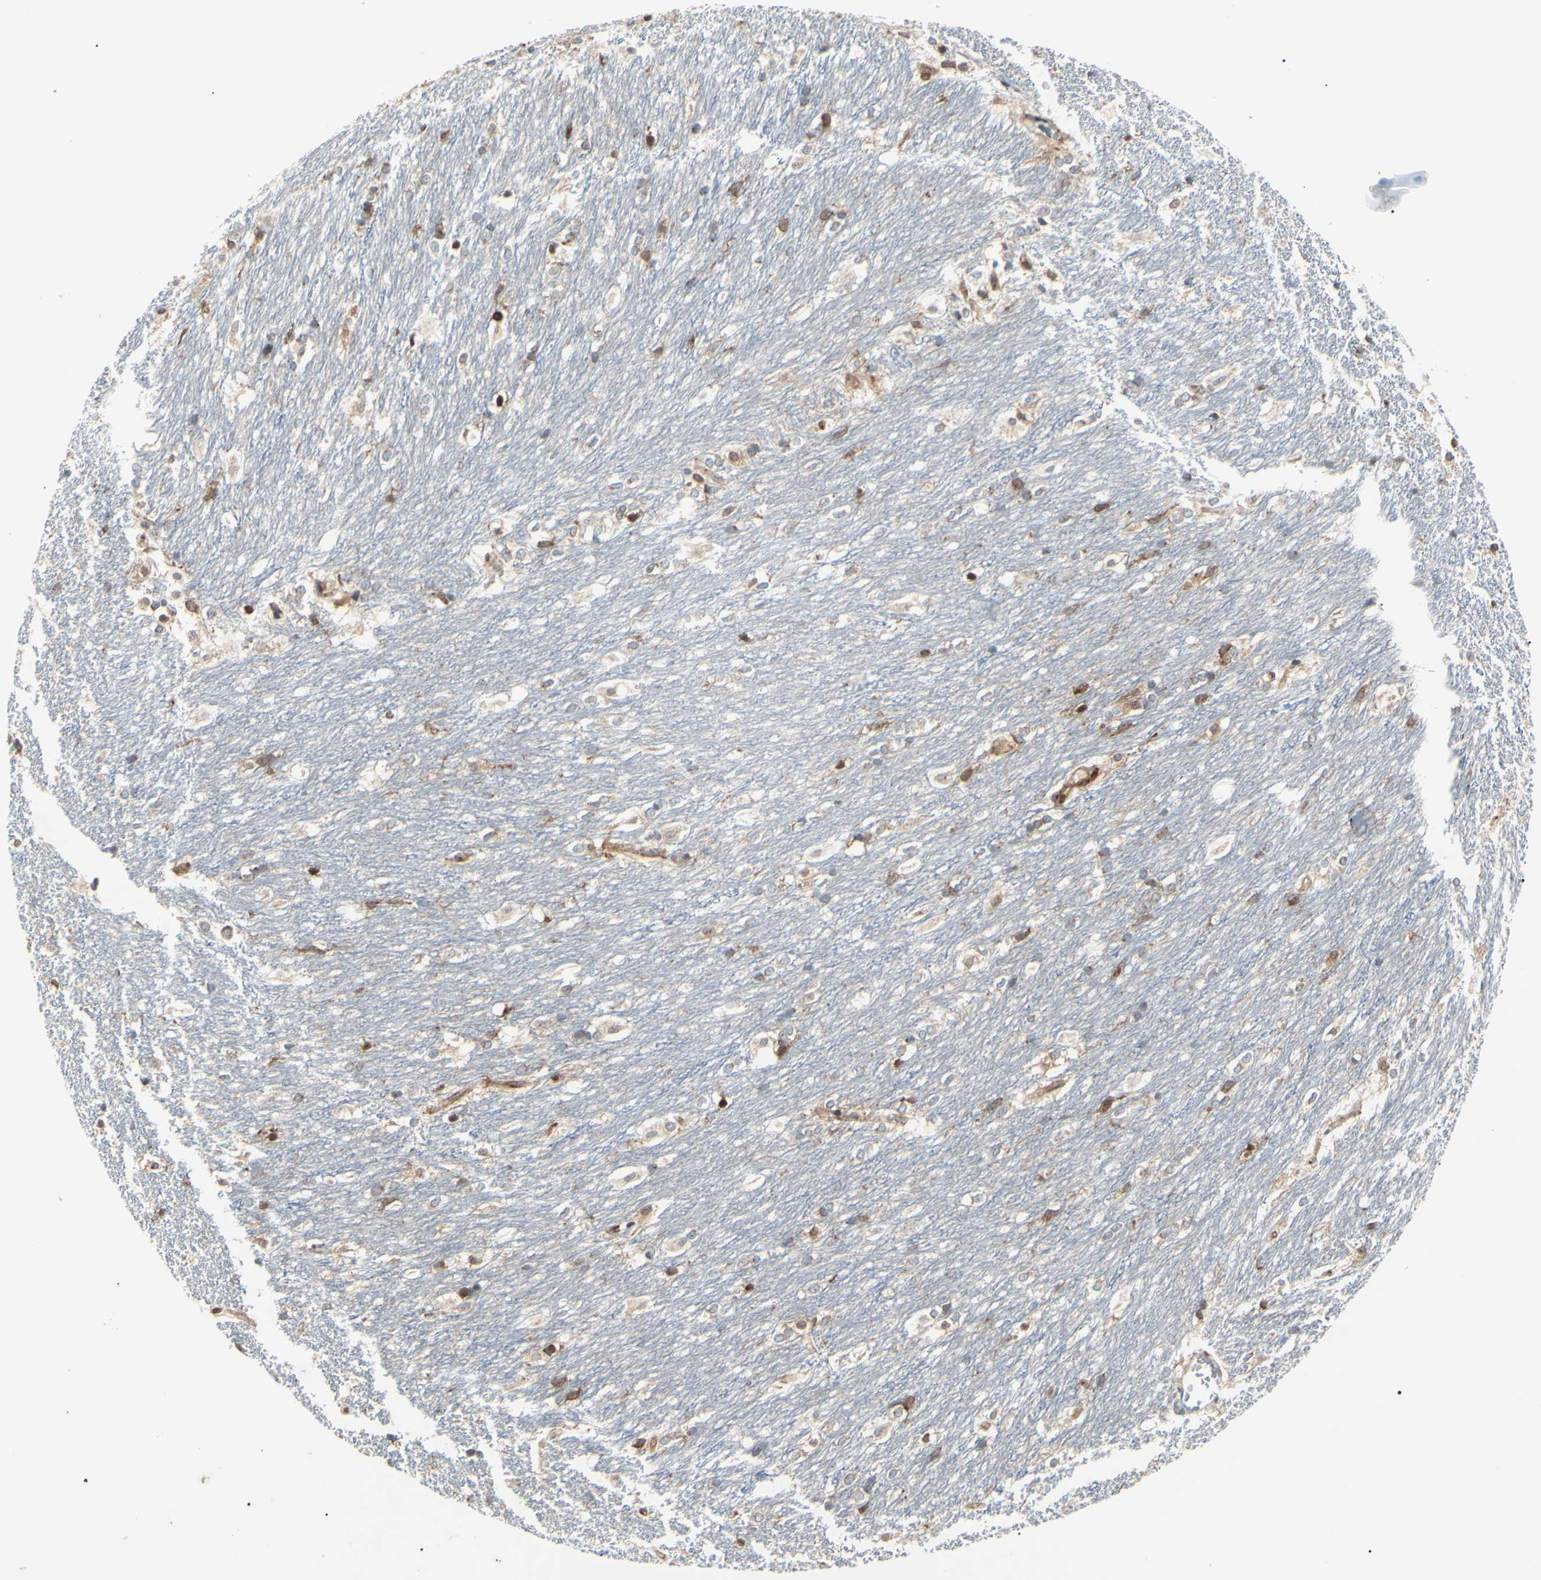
{"staining": {"intensity": "weak", "quantity": "25%-75%", "location": "cytoplasmic/membranous"}, "tissue": "caudate", "cell_type": "Glial cells", "image_type": "normal", "snomed": [{"axis": "morphology", "description": "Normal tissue, NOS"}, {"axis": "topography", "description": "Lateral ventricle wall"}], "caption": "Human caudate stained for a protein (brown) shows weak cytoplasmic/membranous positive expression in approximately 25%-75% of glial cells.", "gene": "MAPRE1", "patient": {"sex": "female", "age": 19}}